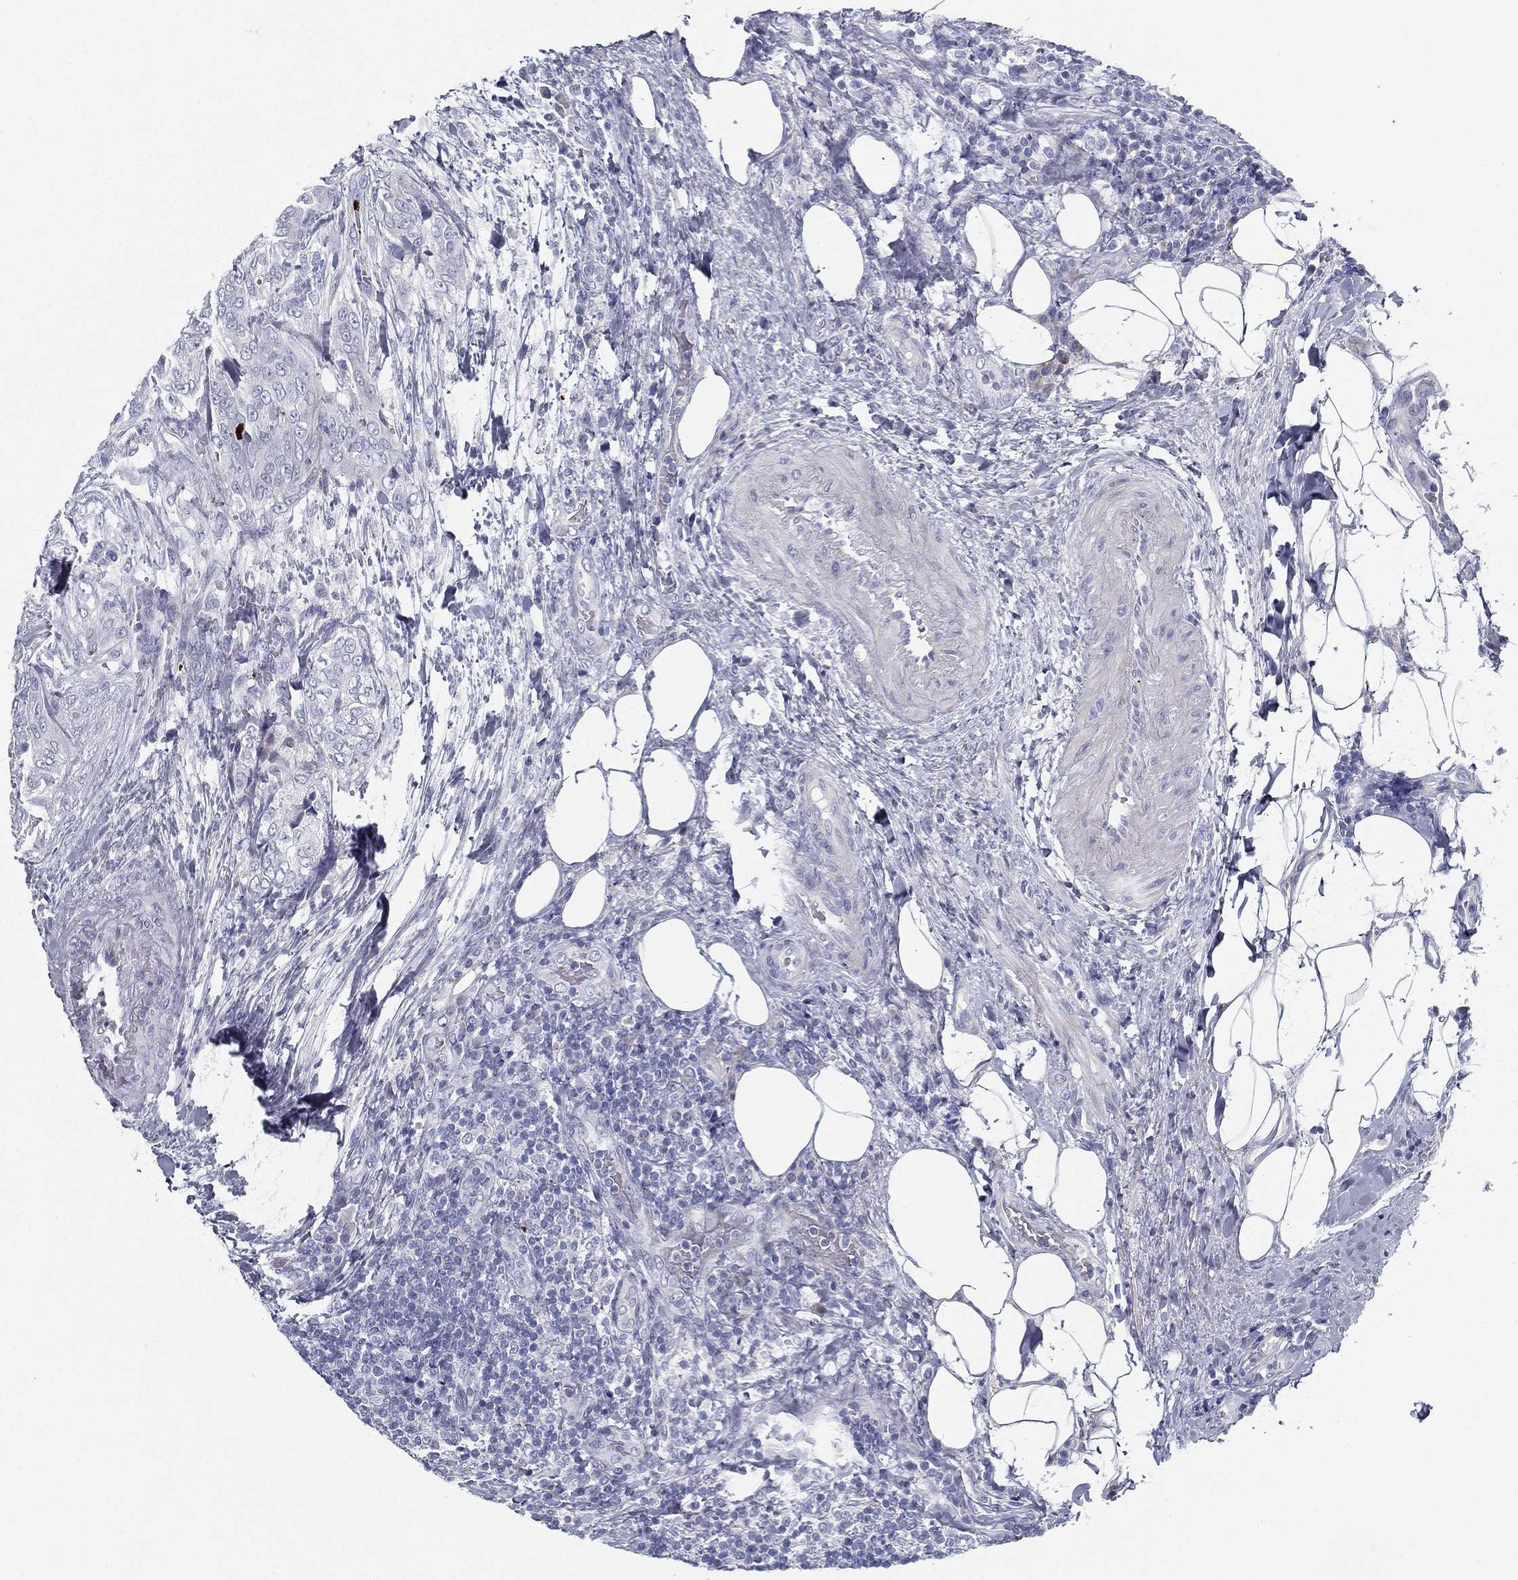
{"staining": {"intensity": "negative", "quantity": "none", "location": "none"}, "tissue": "thyroid cancer", "cell_type": "Tumor cells", "image_type": "cancer", "snomed": [{"axis": "morphology", "description": "Papillary adenocarcinoma, NOS"}, {"axis": "topography", "description": "Thyroid gland"}], "caption": "Human thyroid cancer (papillary adenocarcinoma) stained for a protein using immunohistochemistry (IHC) shows no positivity in tumor cells.", "gene": "SPPL2C", "patient": {"sex": "male", "age": 61}}